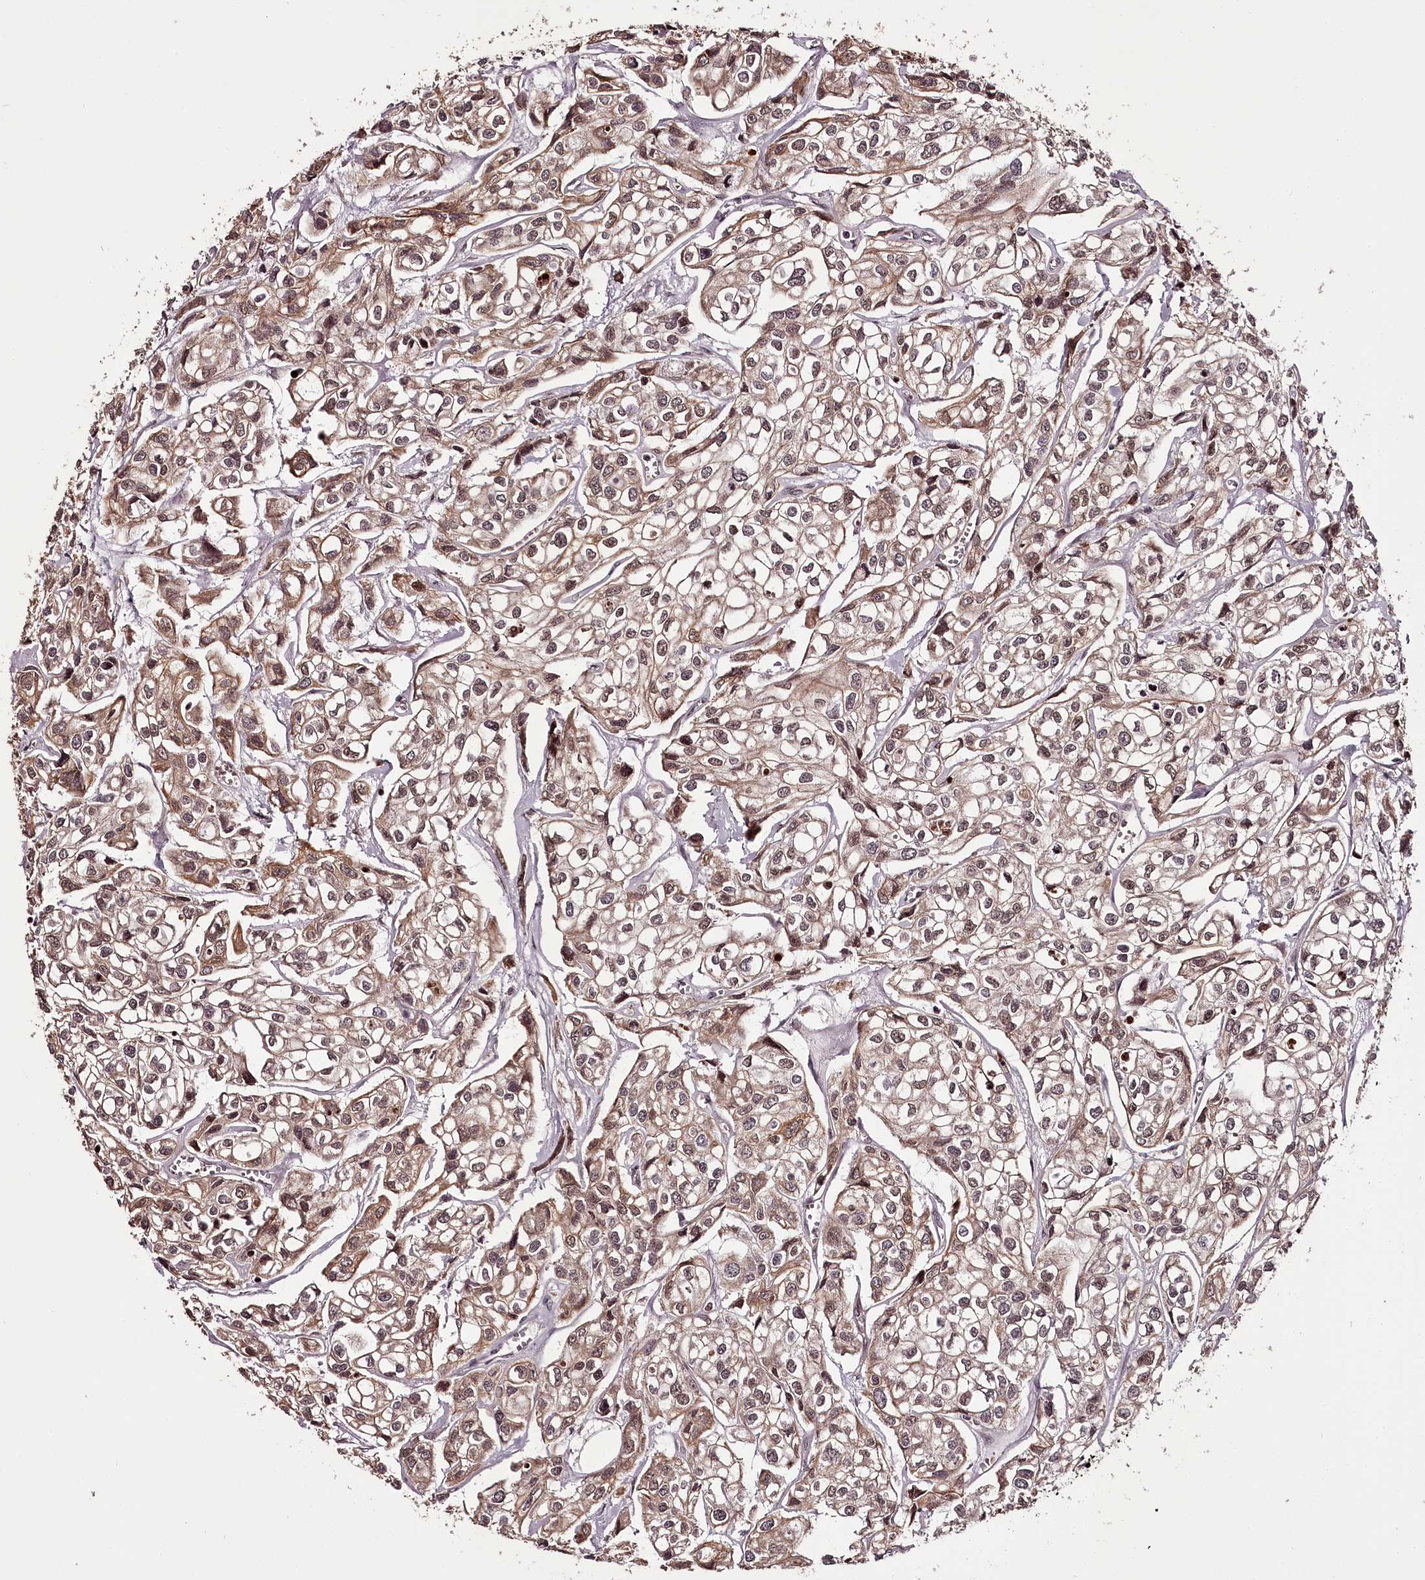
{"staining": {"intensity": "moderate", "quantity": ">75%", "location": "cytoplasmic/membranous,nuclear"}, "tissue": "urothelial cancer", "cell_type": "Tumor cells", "image_type": "cancer", "snomed": [{"axis": "morphology", "description": "Urothelial carcinoma, High grade"}, {"axis": "topography", "description": "Urinary bladder"}], "caption": "An immunohistochemistry photomicrograph of neoplastic tissue is shown. Protein staining in brown shows moderate cytoplasmic/membranous and nuclear positivity in urothelial cancer within tumor cells.", "gene": "THYN1", "patient": {"sex": "male", "age": 67}}